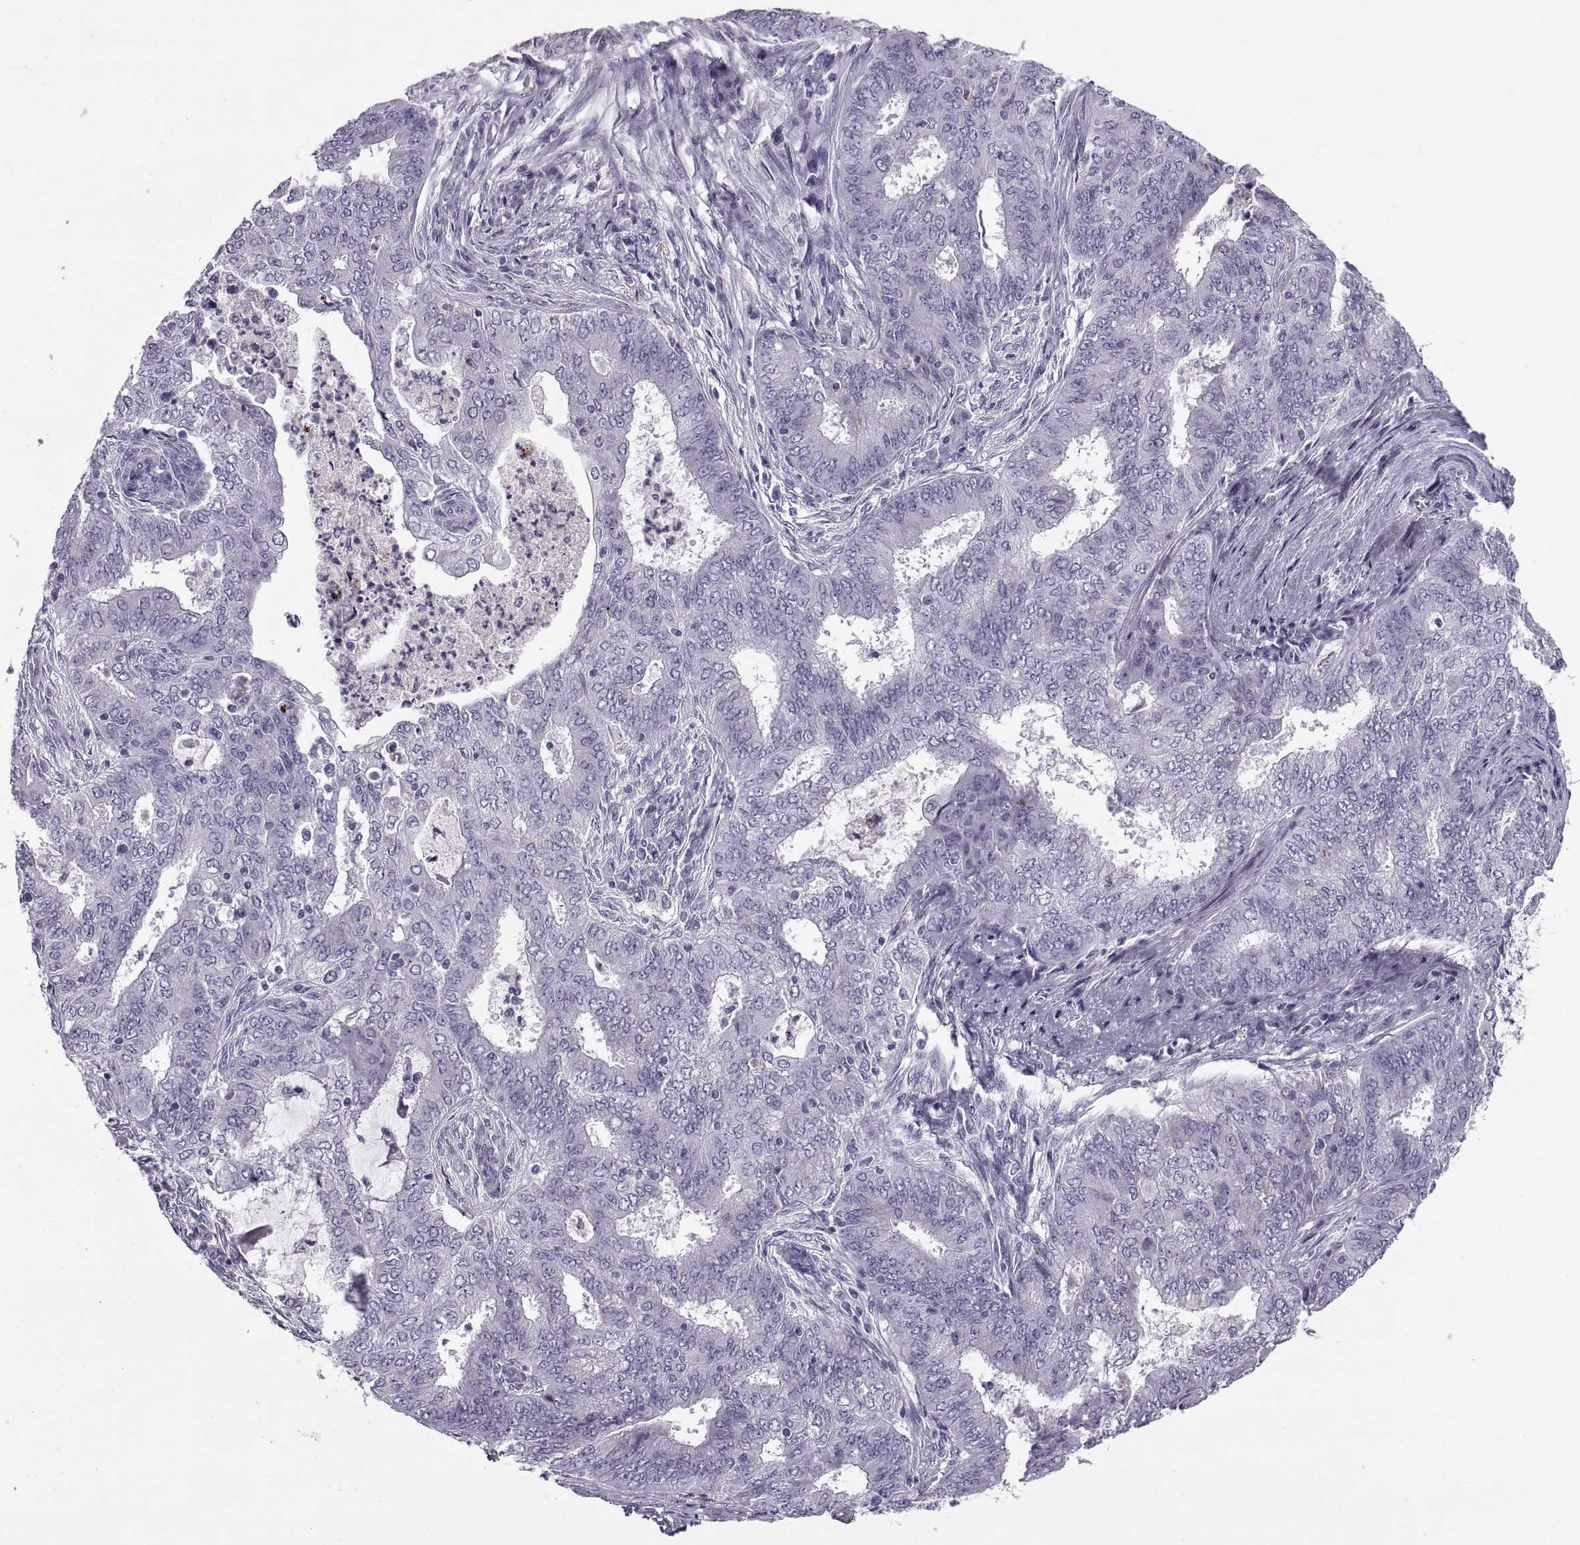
{"staining": {"intensity": "negative", "quantity": "none", "location": "none"}, "tissue": "endometrial cancer", "cell_type": "Tumor cells", "image_type": "cancer", "snomed": [{"axis": "morphology", "description": "Adenocarcinoma, NOS"}, {"axis": "topography", "description": "Endometrium"}], "caption": "Image shows no significant protein staining in tumor cells of endometrial cancer (adenocarcinoma). (DAB (3,3'-diaminobenzidine) immunohistochemistry (IHC) visualized using brightfield microscopy, high magnification).", "gene": "CALCR", "patient": {"sex": "female", "age": 62}}